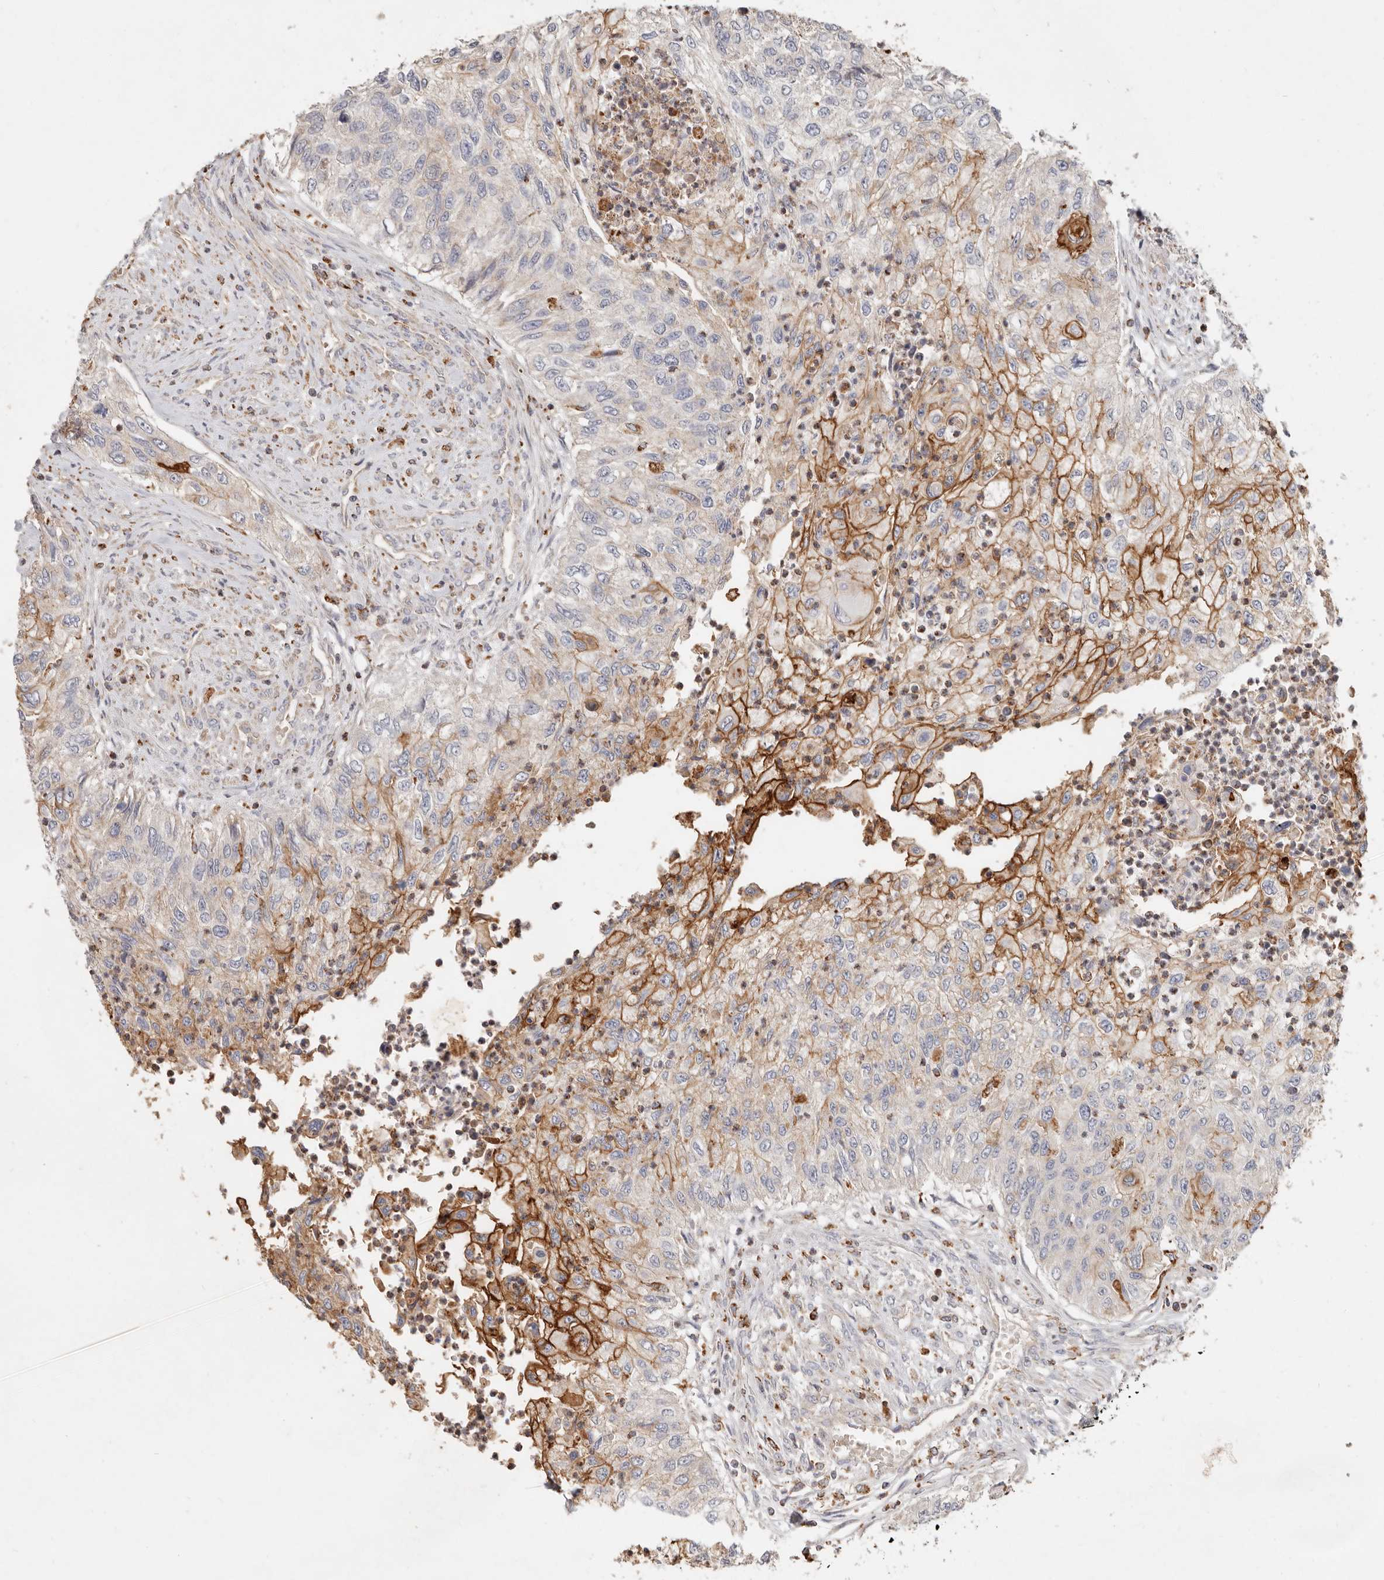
{"staining": {"intensity": "moderate", "quantity": "25%-75%", "location": "cytoplasmic/membranous"}, "tissue": "urothelial cancer", "cell_type": "Tumor cells", "image_type": "cancer", "snomed": [{"axis": "morphology", "description": "Urothelial carcinoma, High grade"}, {"axis": "topography", "description": "Urinary bladder"}], "caption": "Moderate cytoplasmic/membranous positivity for a protein is seen in about 25%-75% of tumor cells of urothelial cancer using IHC.", "gene": "ARHGEF10L", "patient": {"sex": "female", "age": 60}}